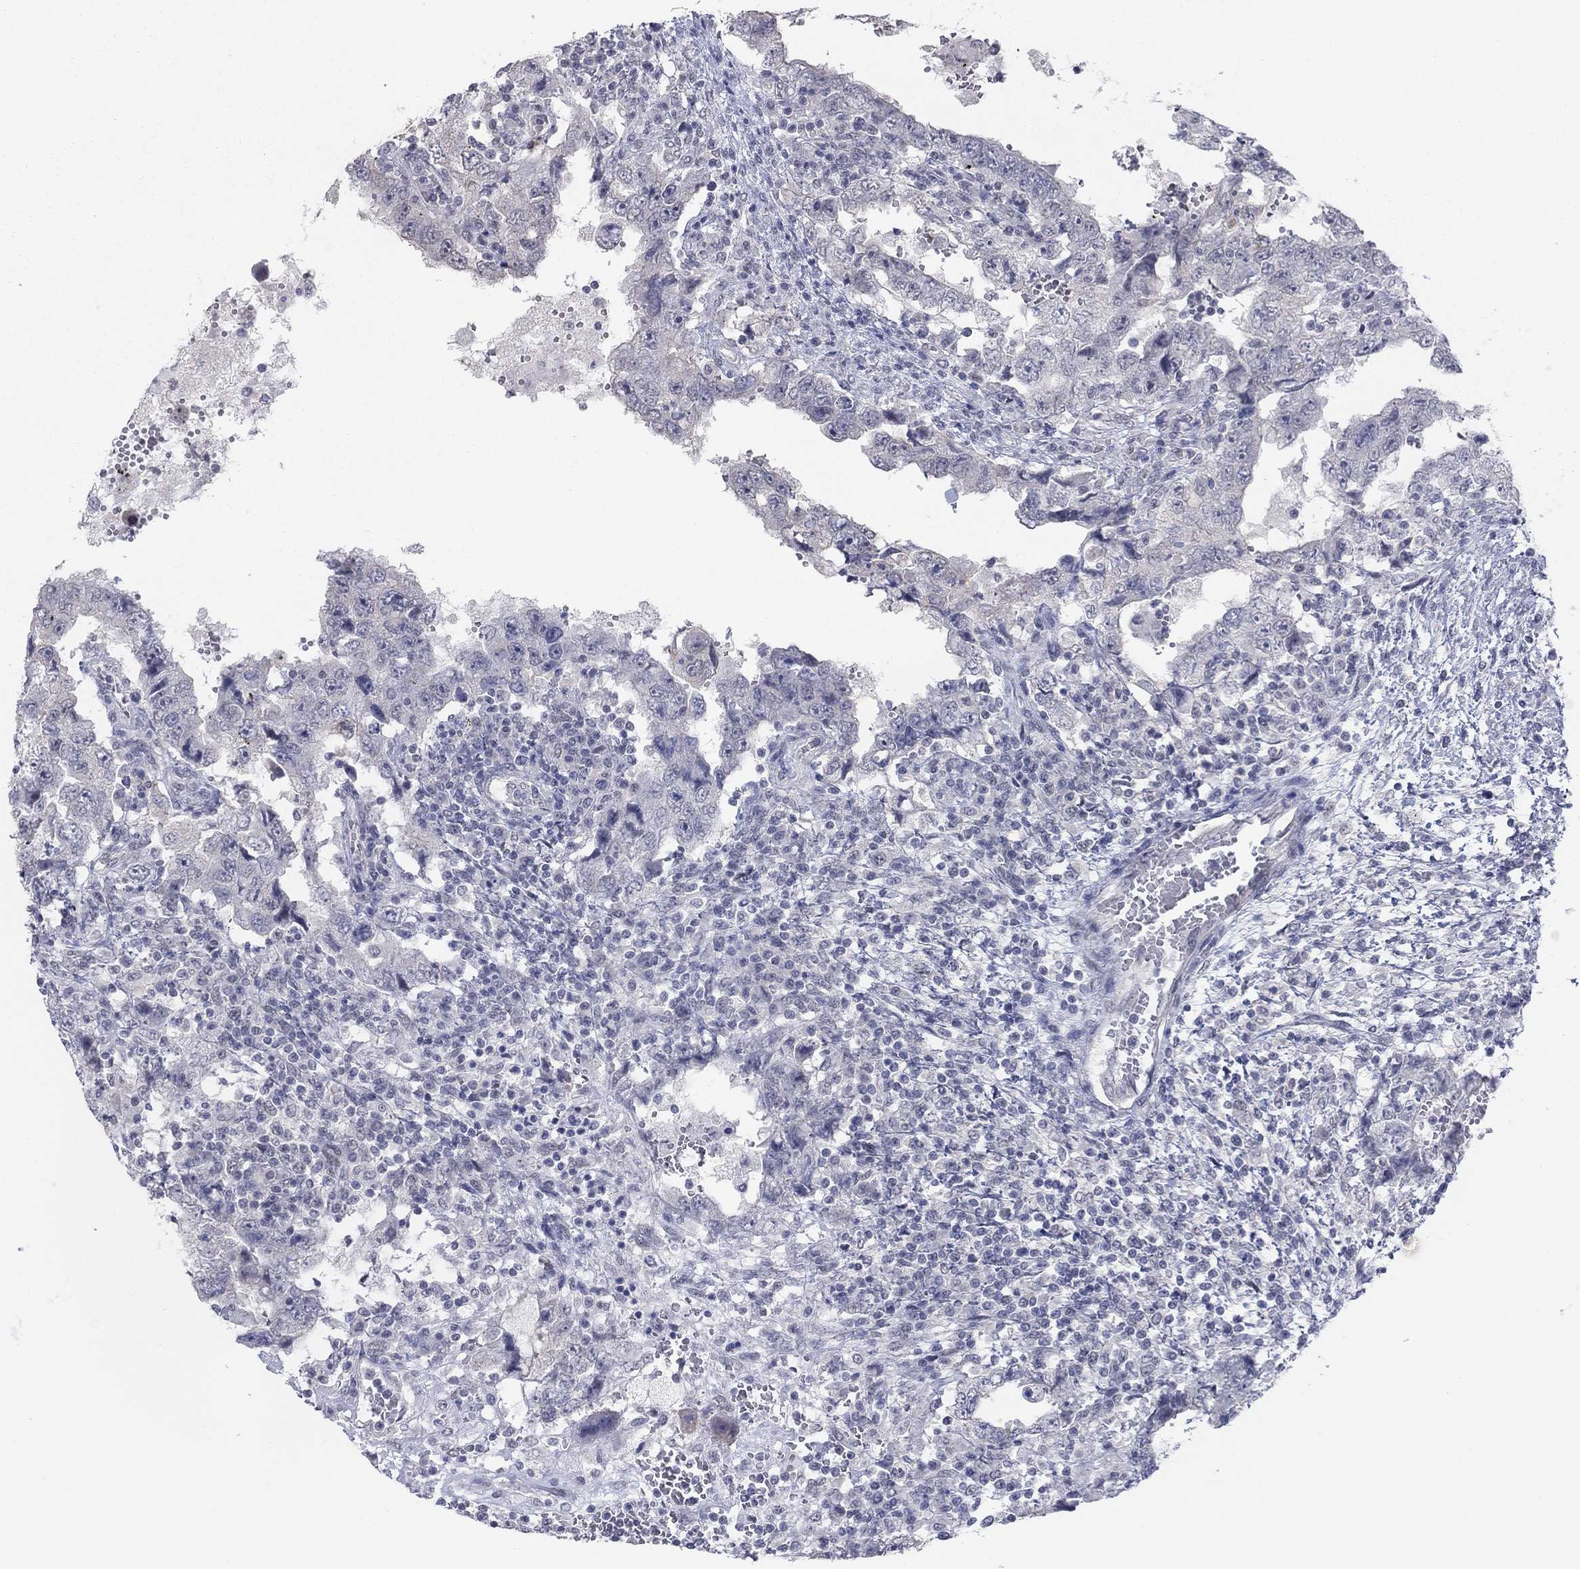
{"staining": {"intensity": "negative", "quantity": "none", "location": "none"}, "tissue": "testis cancer", "cell_type": "Tumor cells", "image_type": "cancer", "snomed": [{"axis": "morphology", "description": "Carcinoma, Embryonal, NOS"}, {"axis": "topography", "description": "Testis"}], "caption": "Immunohistochemical staining of human testis cancer (embryonal carcinoma) reveals no significant staining in tumor cells.", "gene": "SLC22A2", "patient": {"sex": "male", "age": 26}}